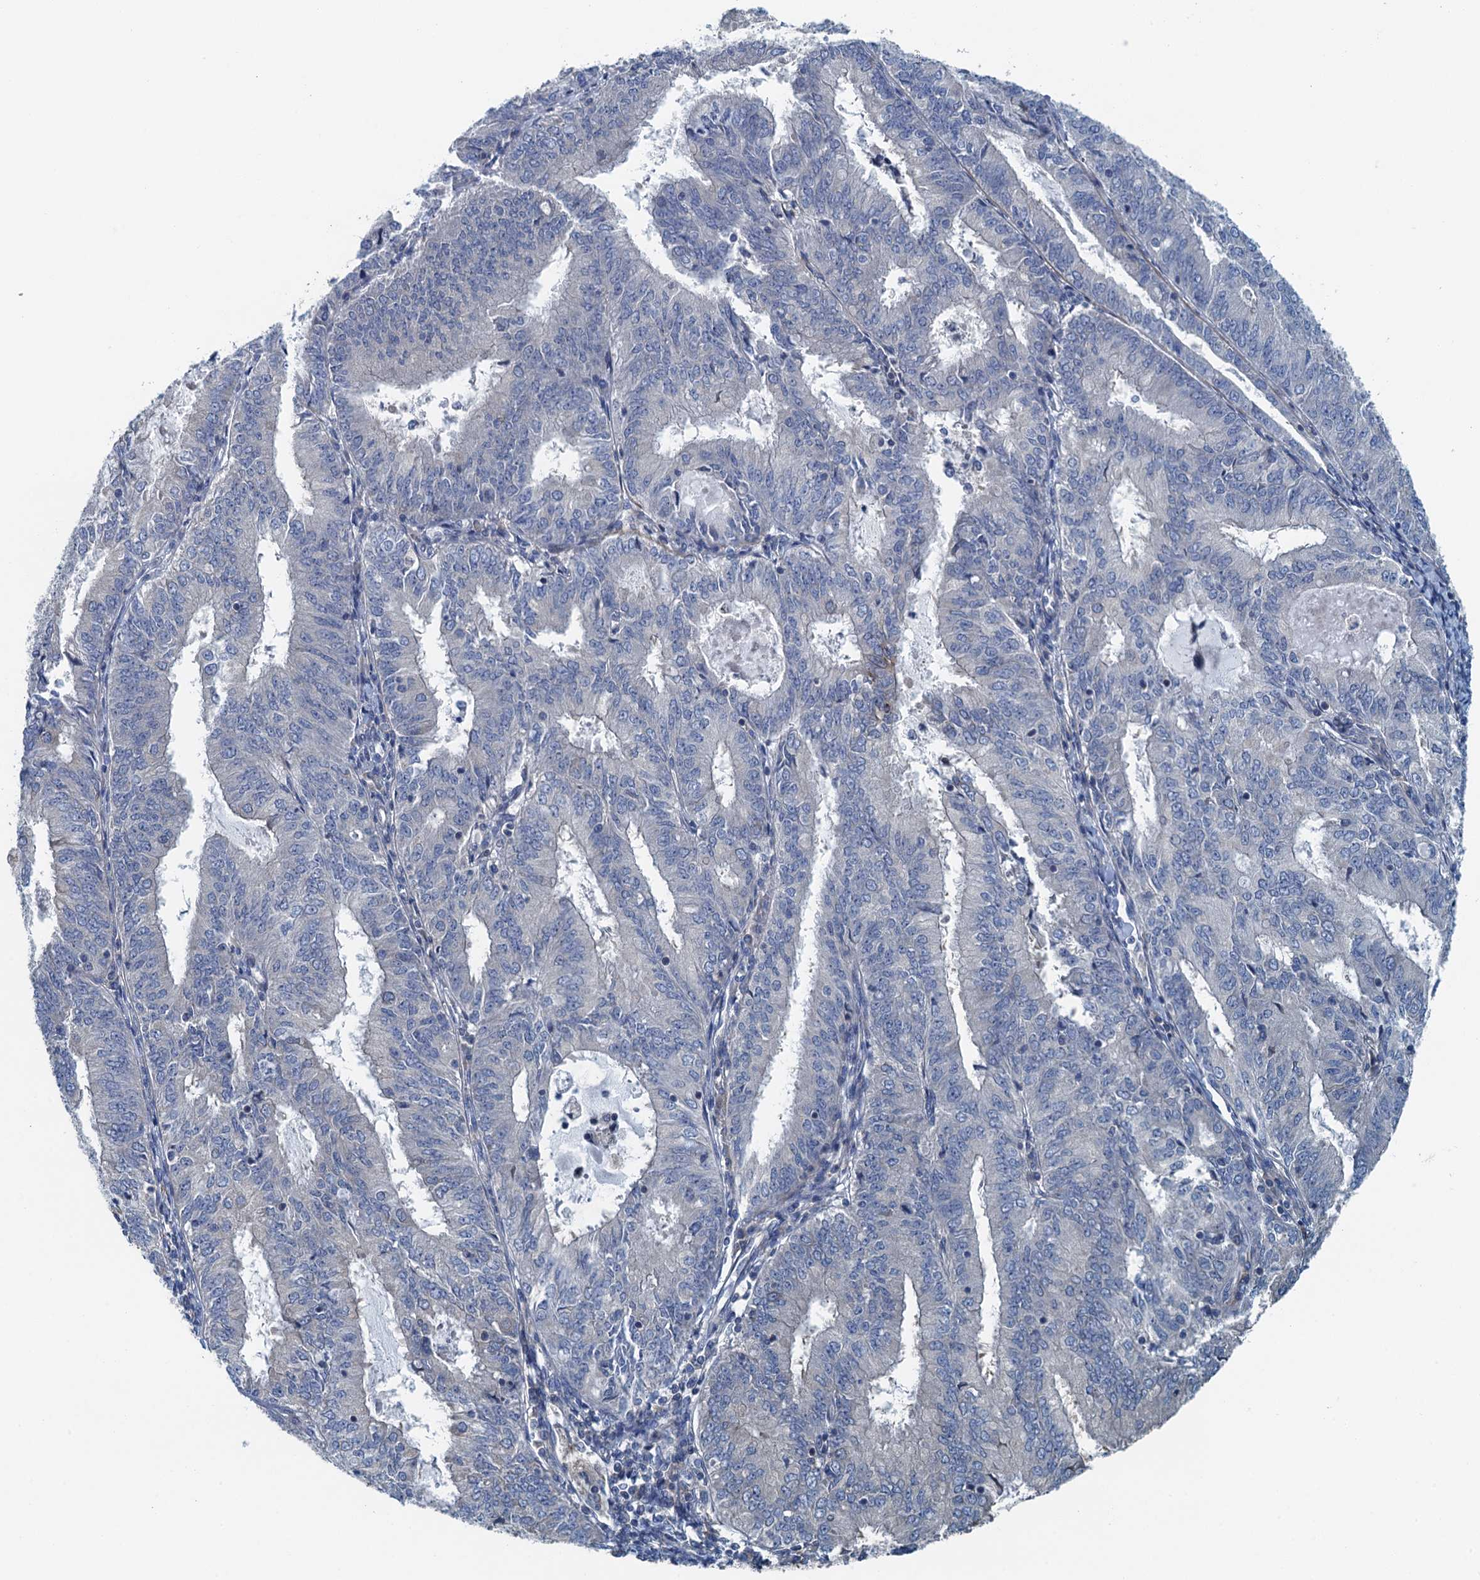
{"staining": {"intensity": "negative", "quantity": "none", "location": "none"}, "tissue": "endometrial cancer", "cell_type": "Tumor cells", "image_type": "cancer", "snomed": [{"axis": "morphology", "description": "Adenocarcinoma, NOS"}, {"axis": "topography", "description": "Endometrium"}], "caption": "IHC image of human endometrial cancer (adenocarcinoma) stained for a protein (brown), which demonstrates no staining in tumor cells.", "gene": "PPP1R14D", "patient": {"sex": "female", "age": 57}}